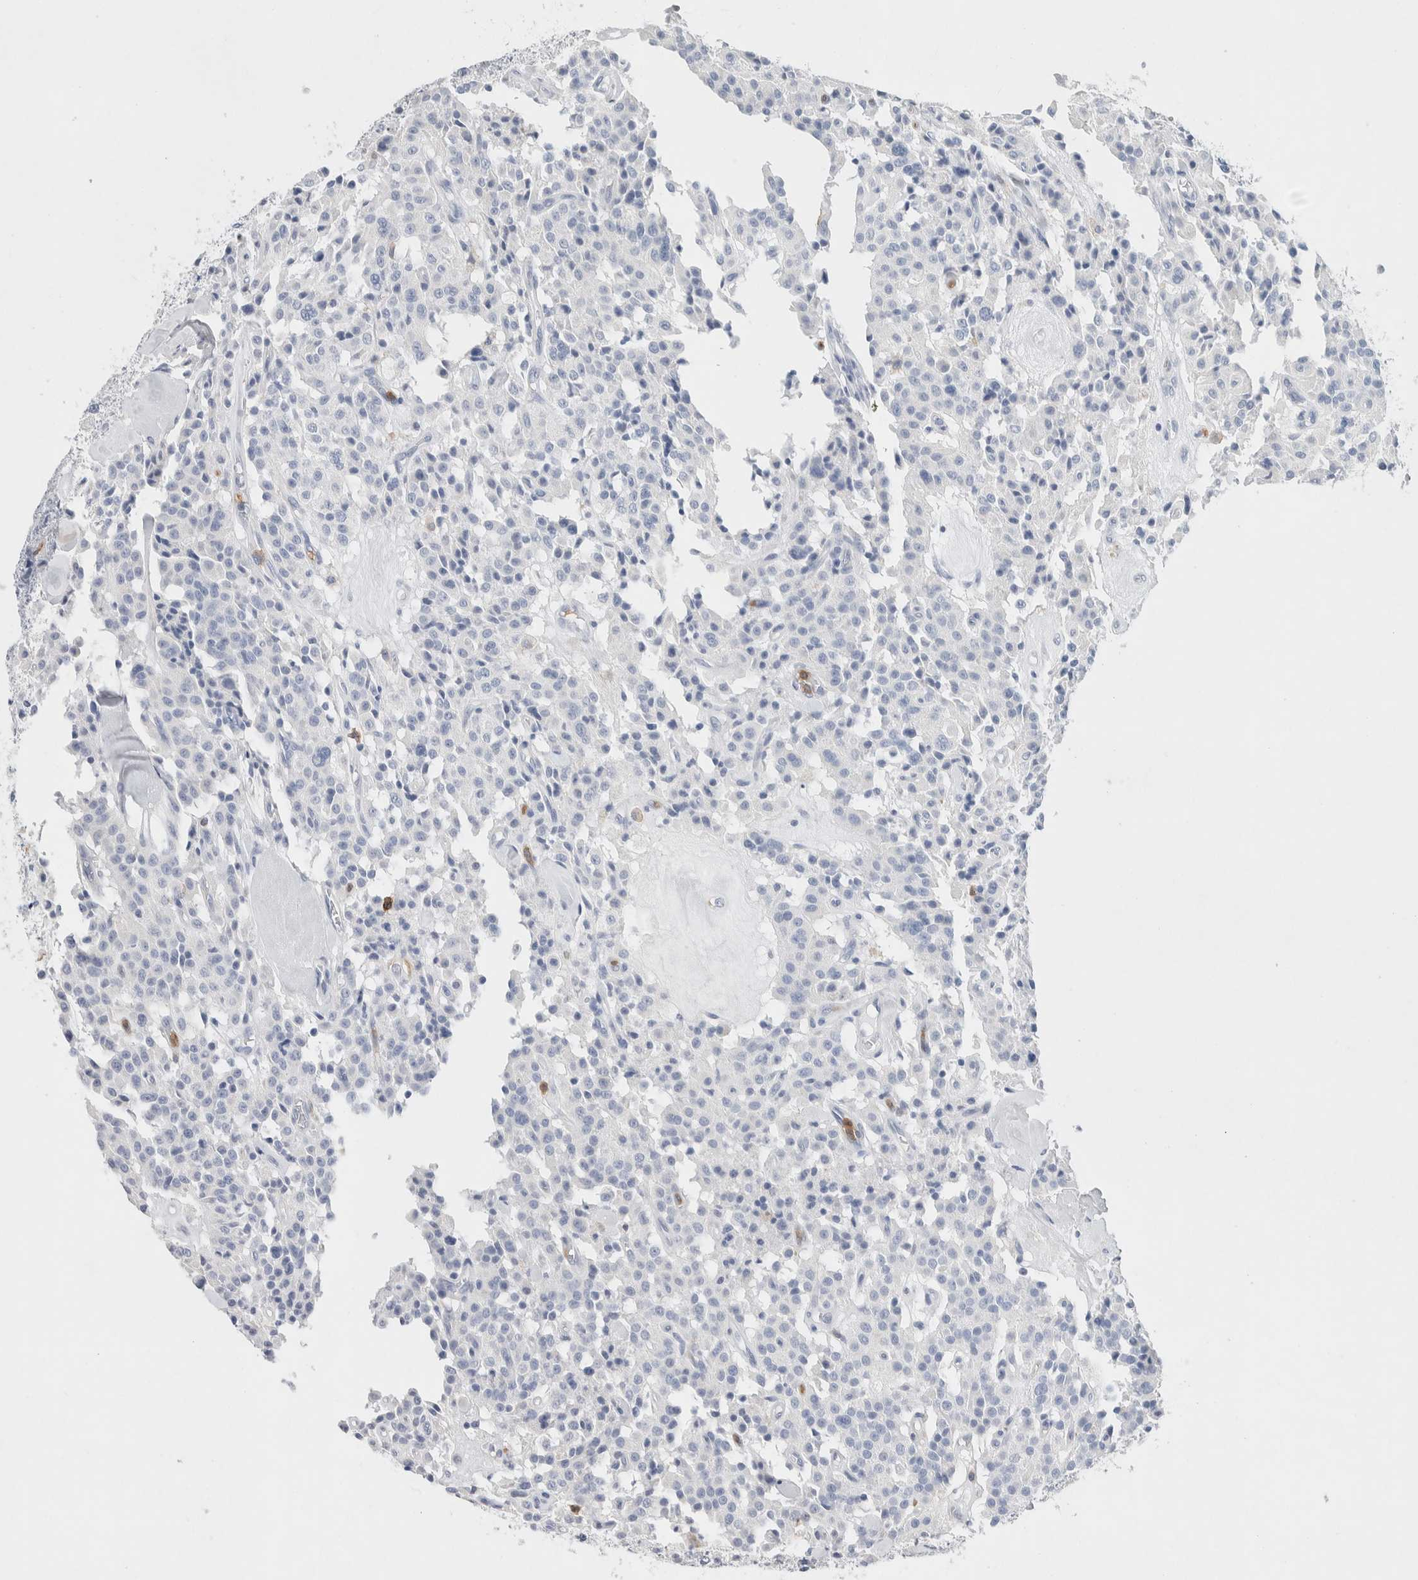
{"staining": {"intensity": "negative", "quantity": "none", "location": "none"}, "tissue": "carcinoid", "cell_type": "Tumor cells", "image_type": "cancer", "snomed": [{"axis": "morphology", "description": "Carcinoid, malignant, NOS"}, {"axis": "topography", "description": "Lung"}], "caption": "Image shows no significant protein staining in tumor cells of malignant carcinoid. The staining is performed using DAB (3,3'-diaminobenzidine) brown chromogen with nuclei counter-stained in using hematoxylin.", "gene": "NCF2", "patient": {"sex": "male", "age": 30}}